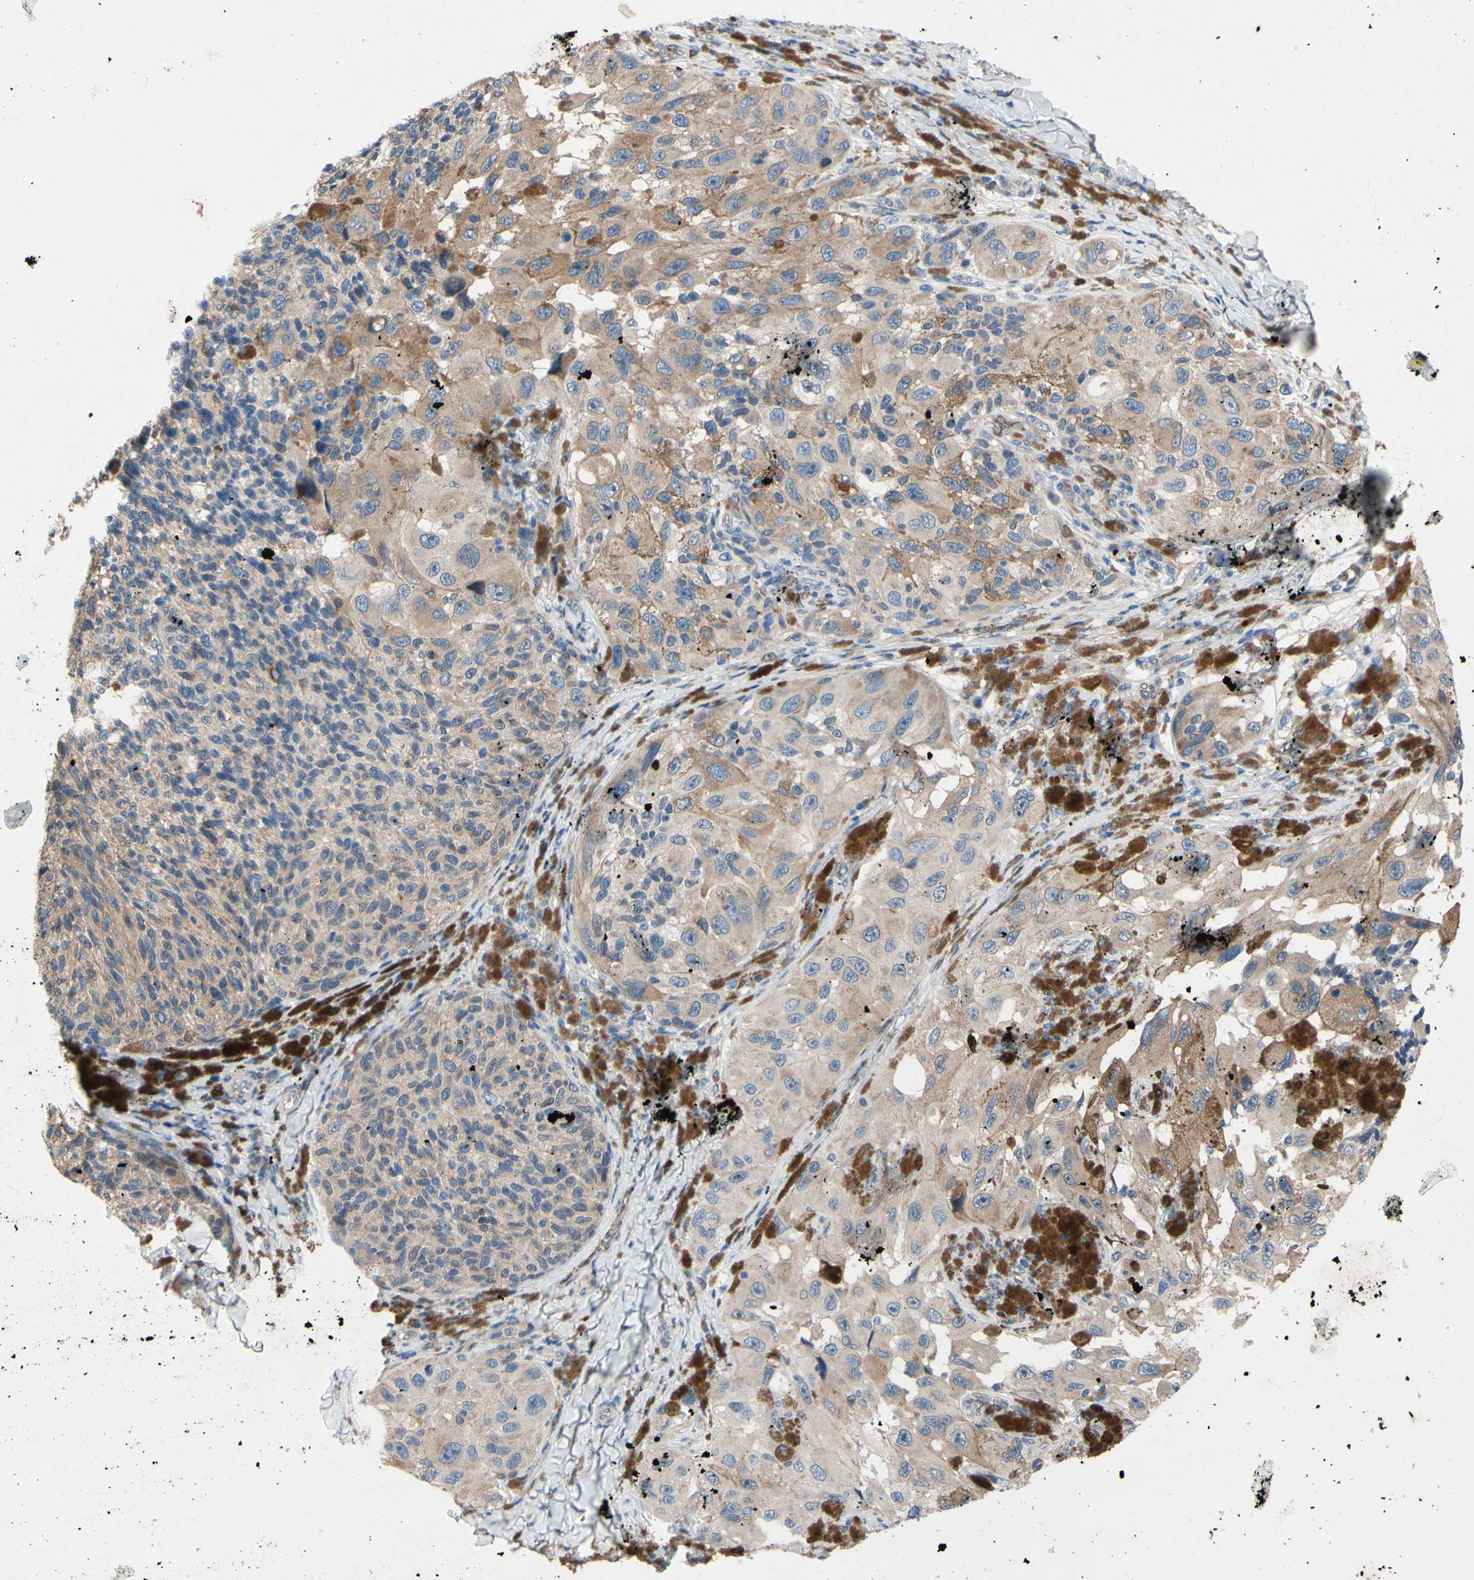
{"staining": {"intensity": "weak", "quantity": ">75%", "location": "cytoplasmic/membranous"}, "tissue": "melanoma", "cell_type": "Tumor cells", "image_type": "cancer", "snomed": [{"axis": "morphology", "description": "Malignant melanoma, NOS"}, {"axis": "topography", "description": "Skin"}], "caption": "Immunohistochemical staining of malignant melanoma exhibits low levels of weak cytoplasmic/membranous protein expression in approximately >75% of tumor cells.", "gene": "PRXL2A", "patient": {"sex": "female", "age": 73}}